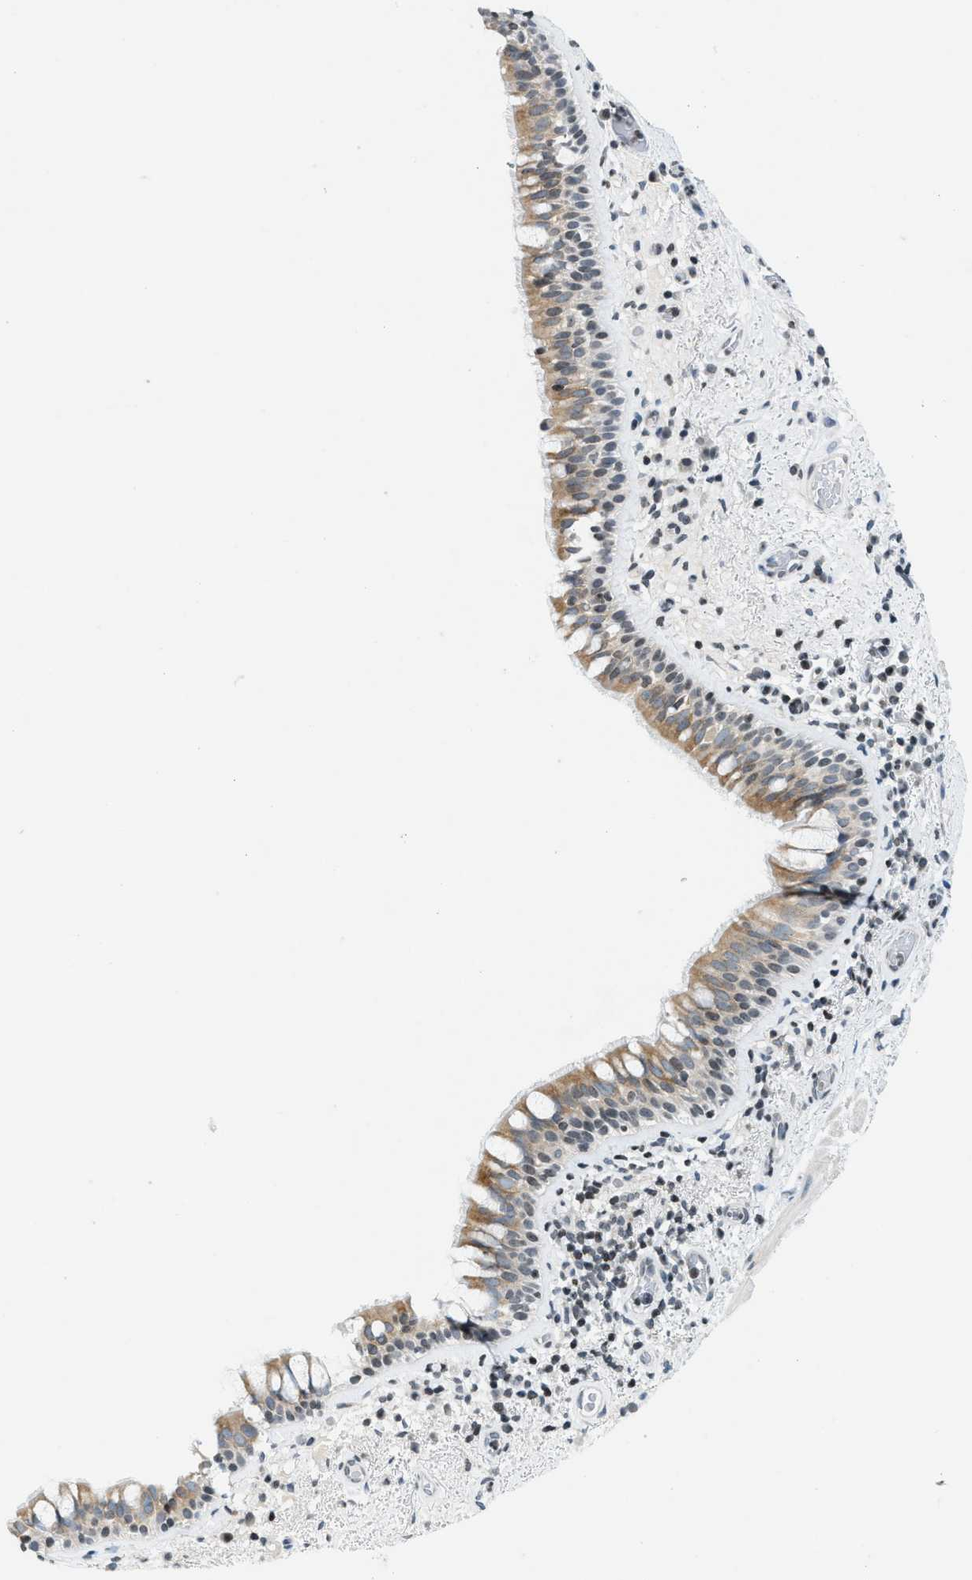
{"staining": {"intensity": "moderate", "quantity": "<25%", "location": "cytoplasmic/membranous"}, "tissue": "bronchus", "cell_type": "Respiratory epithelial cells", "image_type": "normal", "snomed": [{"axis": "morphology", "description": "Normal tissue, NOS"}, {"axis": "morphology", "description": "Inflammation, NOS"}, {"axis": "topography", "description": "Cartilage tissue"}, {"axis": "topography", "description": "Bronchus"}], "caption": "Human bronchus stained for a protein (brown) exhibits moderate cytoplasmic/membranous positive expression in about <25% of respiratory epithelial cells.", "gene": "UVRAG", "patient": {"sex": "male", "age": 77}}